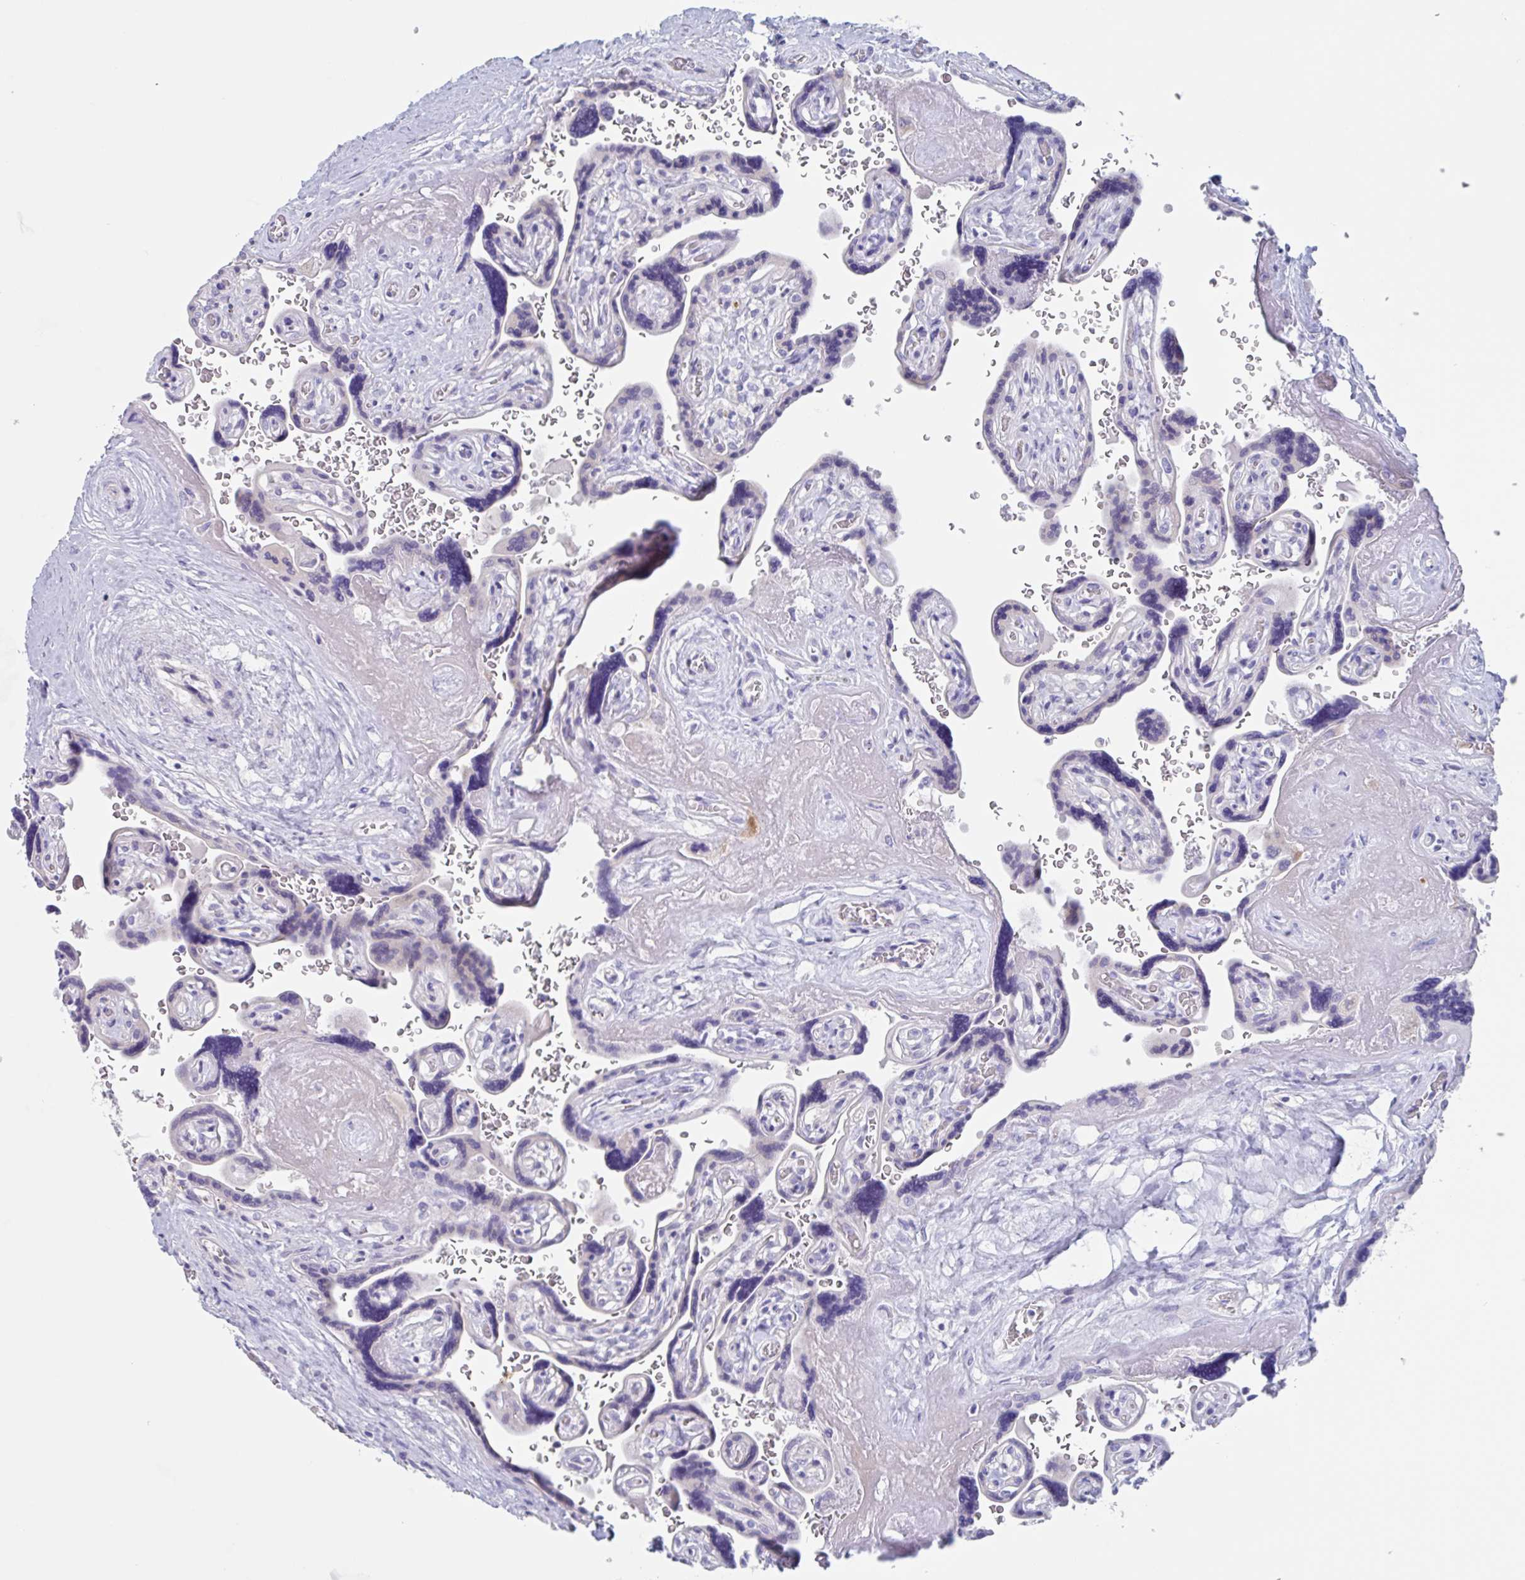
{"staining": {"intensity": "negative", "quantity": "none", "location": "none"}, "tissue": "placenta", "cell_type": "Decidual cells", "image_type": "normal", "snomed": [{"axis": "morphology", "description": "Normal tissue, NOS"}, {"axis": "topography", "description": "Placenta"}], "caption": "Protein analysis of normal placenta displays no significant expression in decidual cells.", "gene": "NOXRED1", "patient": {"sex": "female", "age": 32}}